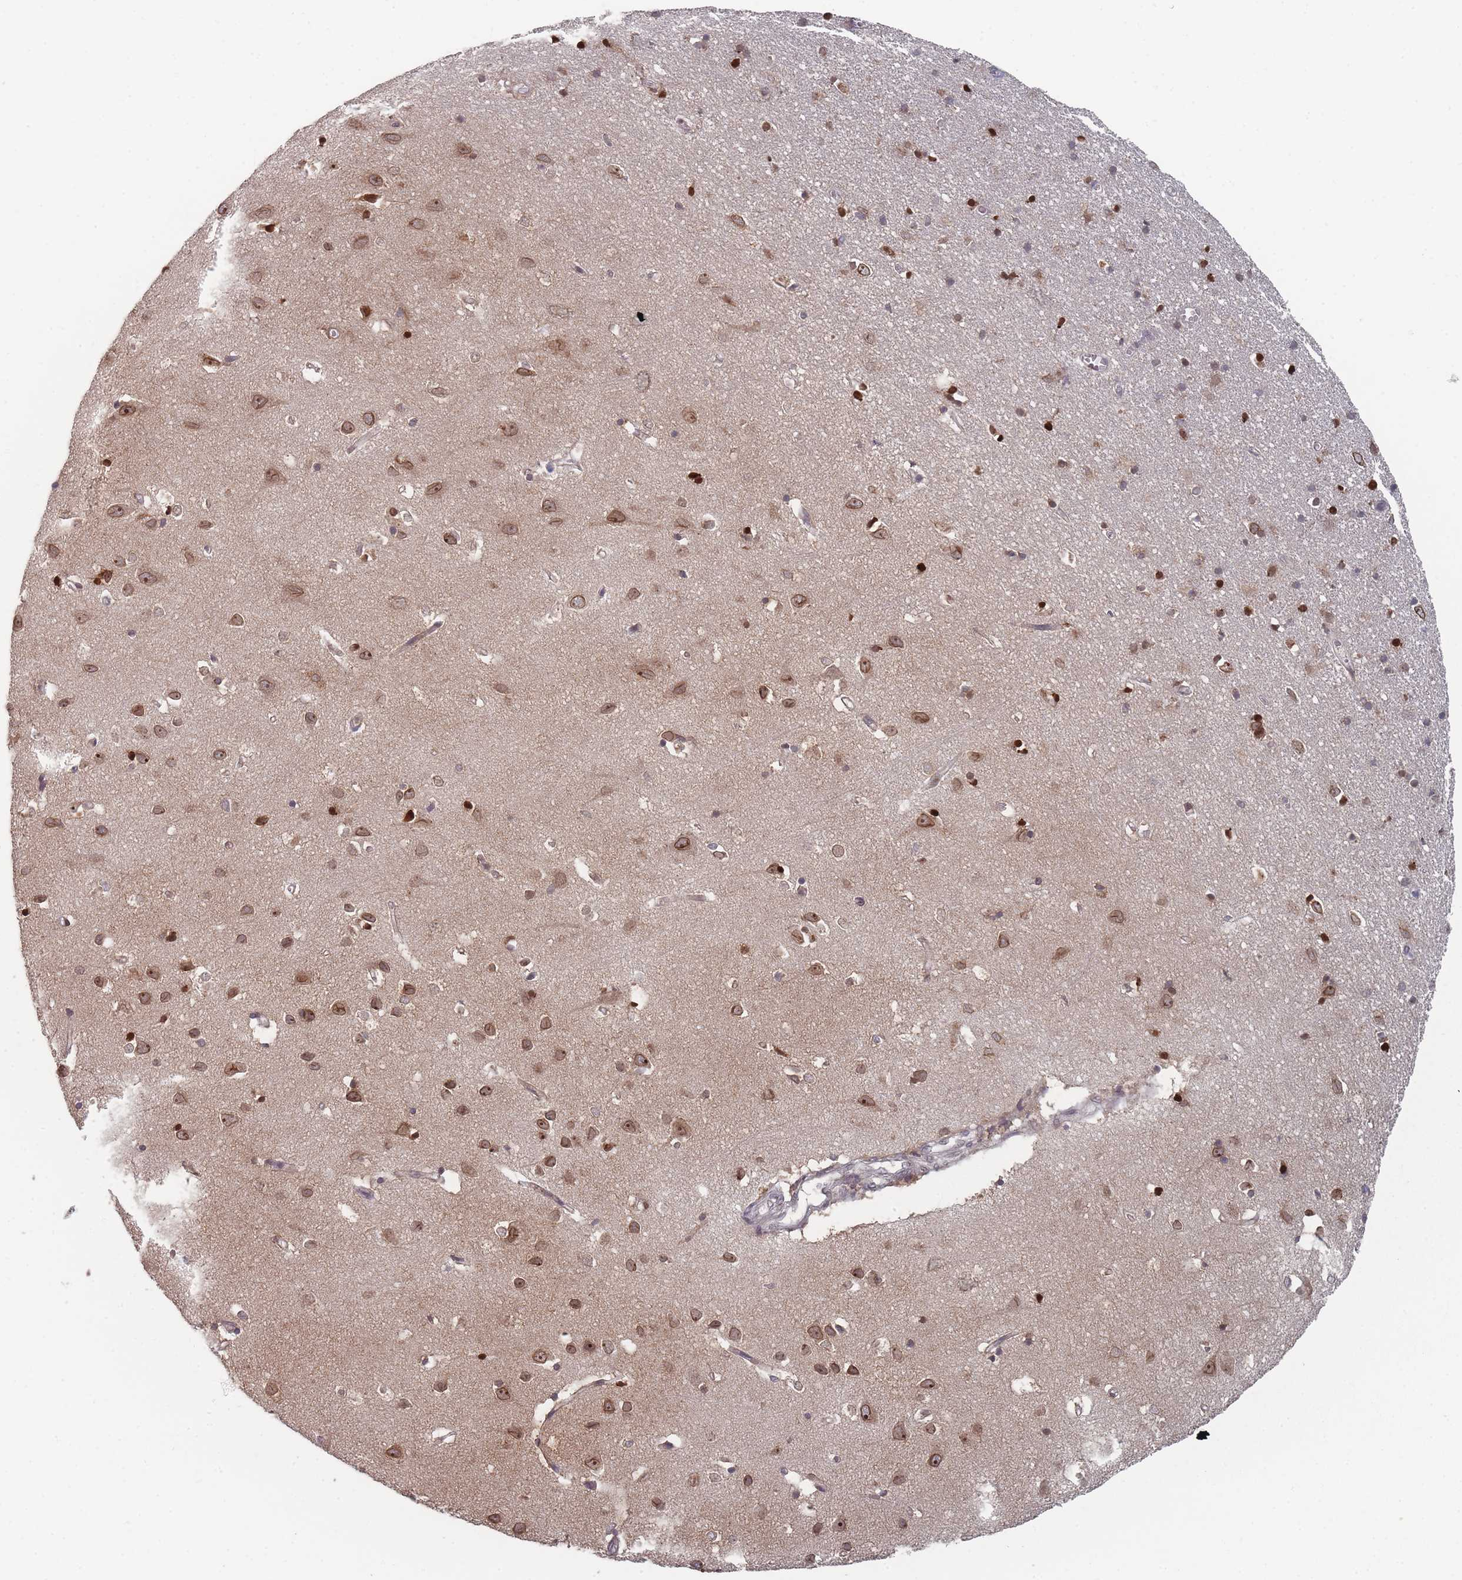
{"staining": {"intensity": "weak", "quantity": "25%-75%", "location": "nuclear"}, "tissue": "cerebral cortex", "cell_type": "Endothelial cells", "image_type": "normal", "snomed": [{"axis": "morphology", "description": "Normal tissue, NOS"}, {"axis": "topography", "description": "Cerebral cortex"}], "caption": "Immunohistochemistry (IHC) (DAB (3,3'-diaminobenzidine)) staining of unremarkable human cerebral cortex displays weak nuclear protein positivity in about 25%-75% of endothelial cells. The staining was performed using DAB to visualize the protein expression in brown, while the nuclei were stained in blue with hematoxylin (Magnification: 20x).", "gene": "TBC1D25", "patient": {"sex": "female", "age": 64}}